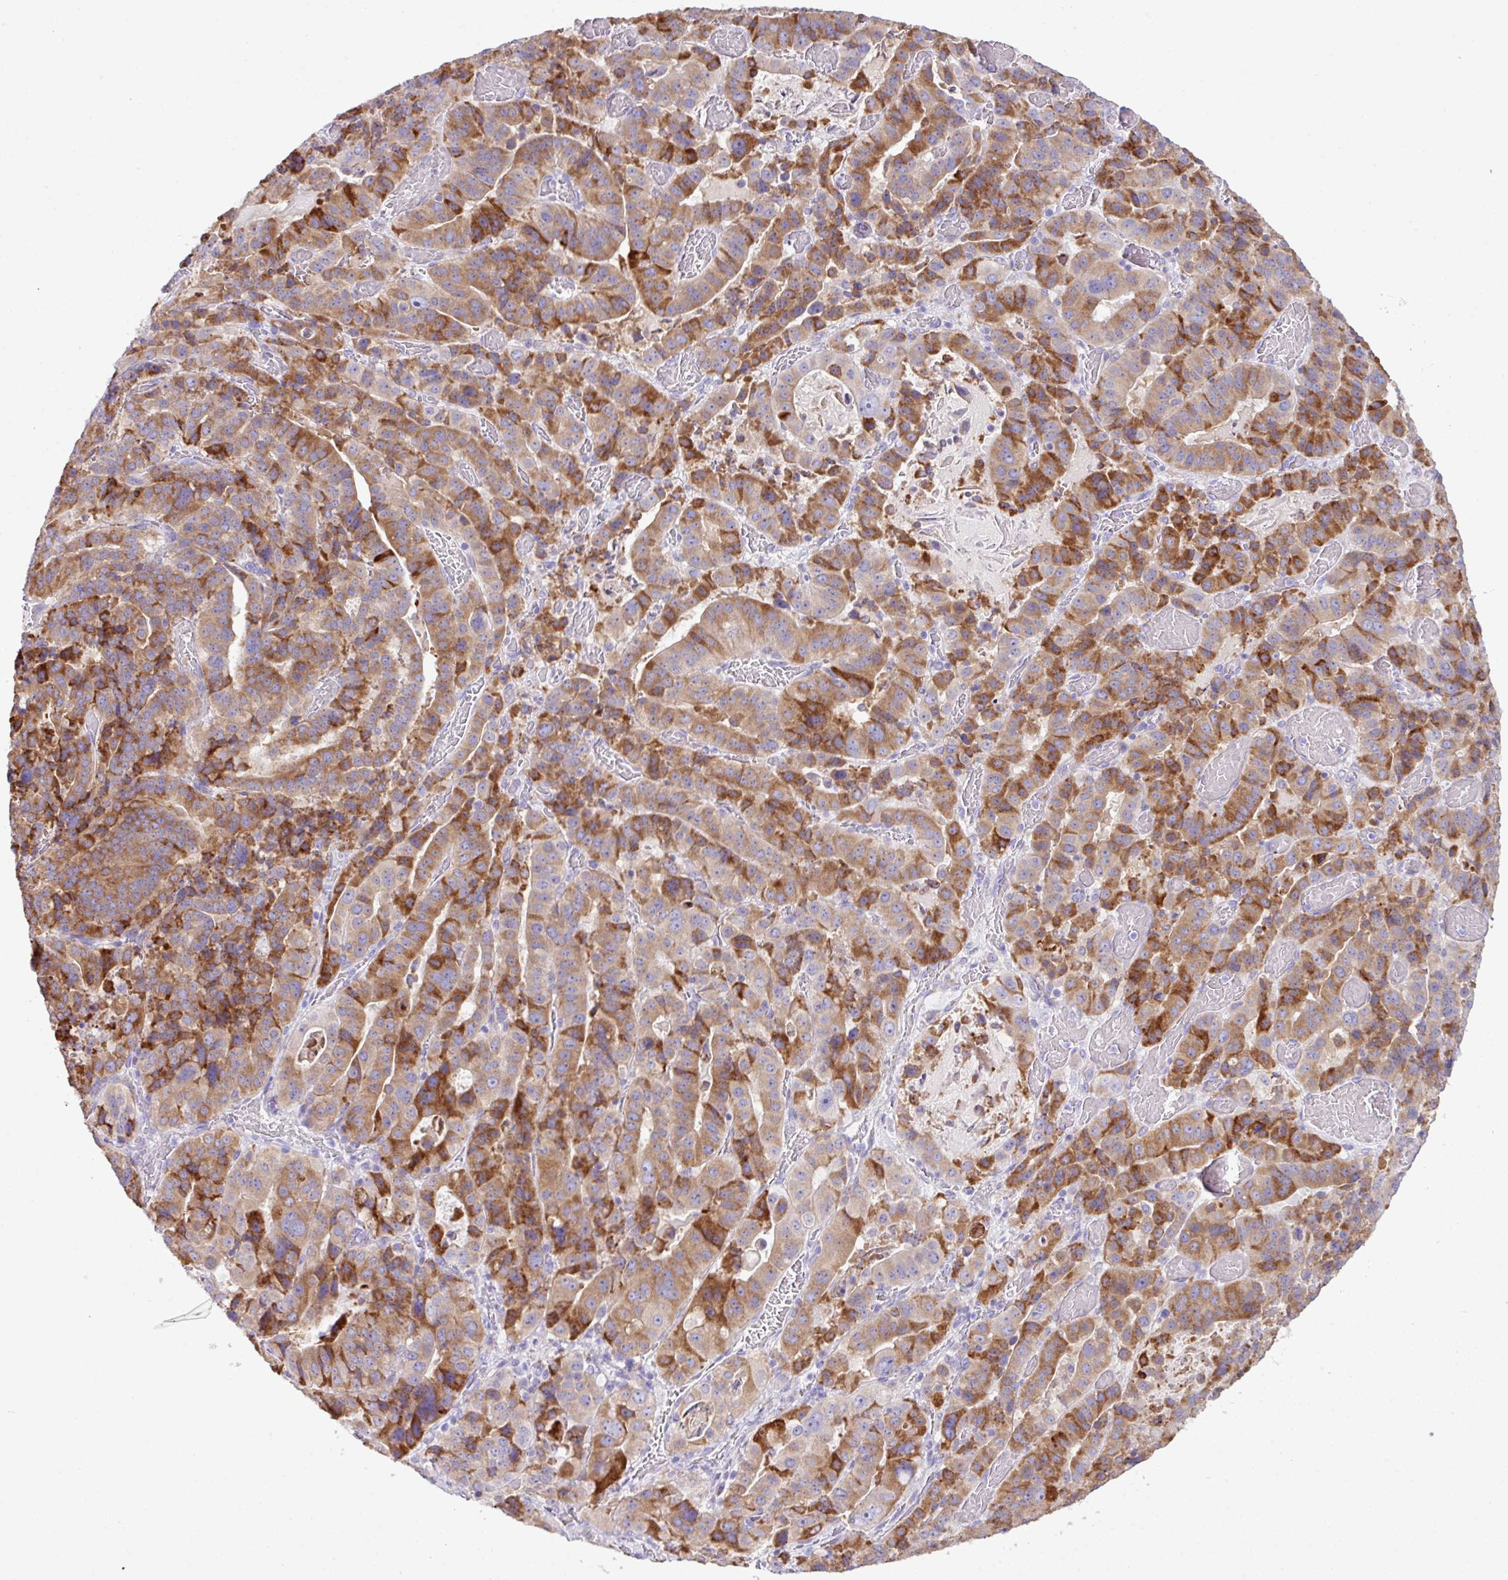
{"staining": {"intensity": "moderate", "quantity": ">75%", "location": "cytoplasmic/membranous"}, "tissue": "stomach cancer", "cell_type": "Tumor cells", "image_type": "cancer", "snomed": [{"axis": "morphology", "description": "Adenocarcinoma, NOS"}, {"axis": "topography", "description": "Stomach"}], "caption": "High-power microscopy captured an IHC histopathology image of stomach cancer, revealing moderate cytoplasmic/membranous staining in about >75% of tumor cells. (Brightfield microscopy of DAB IHC at high magnification).", "gene": "RGS21", "patient": {"sex": "male", "age": 48}}